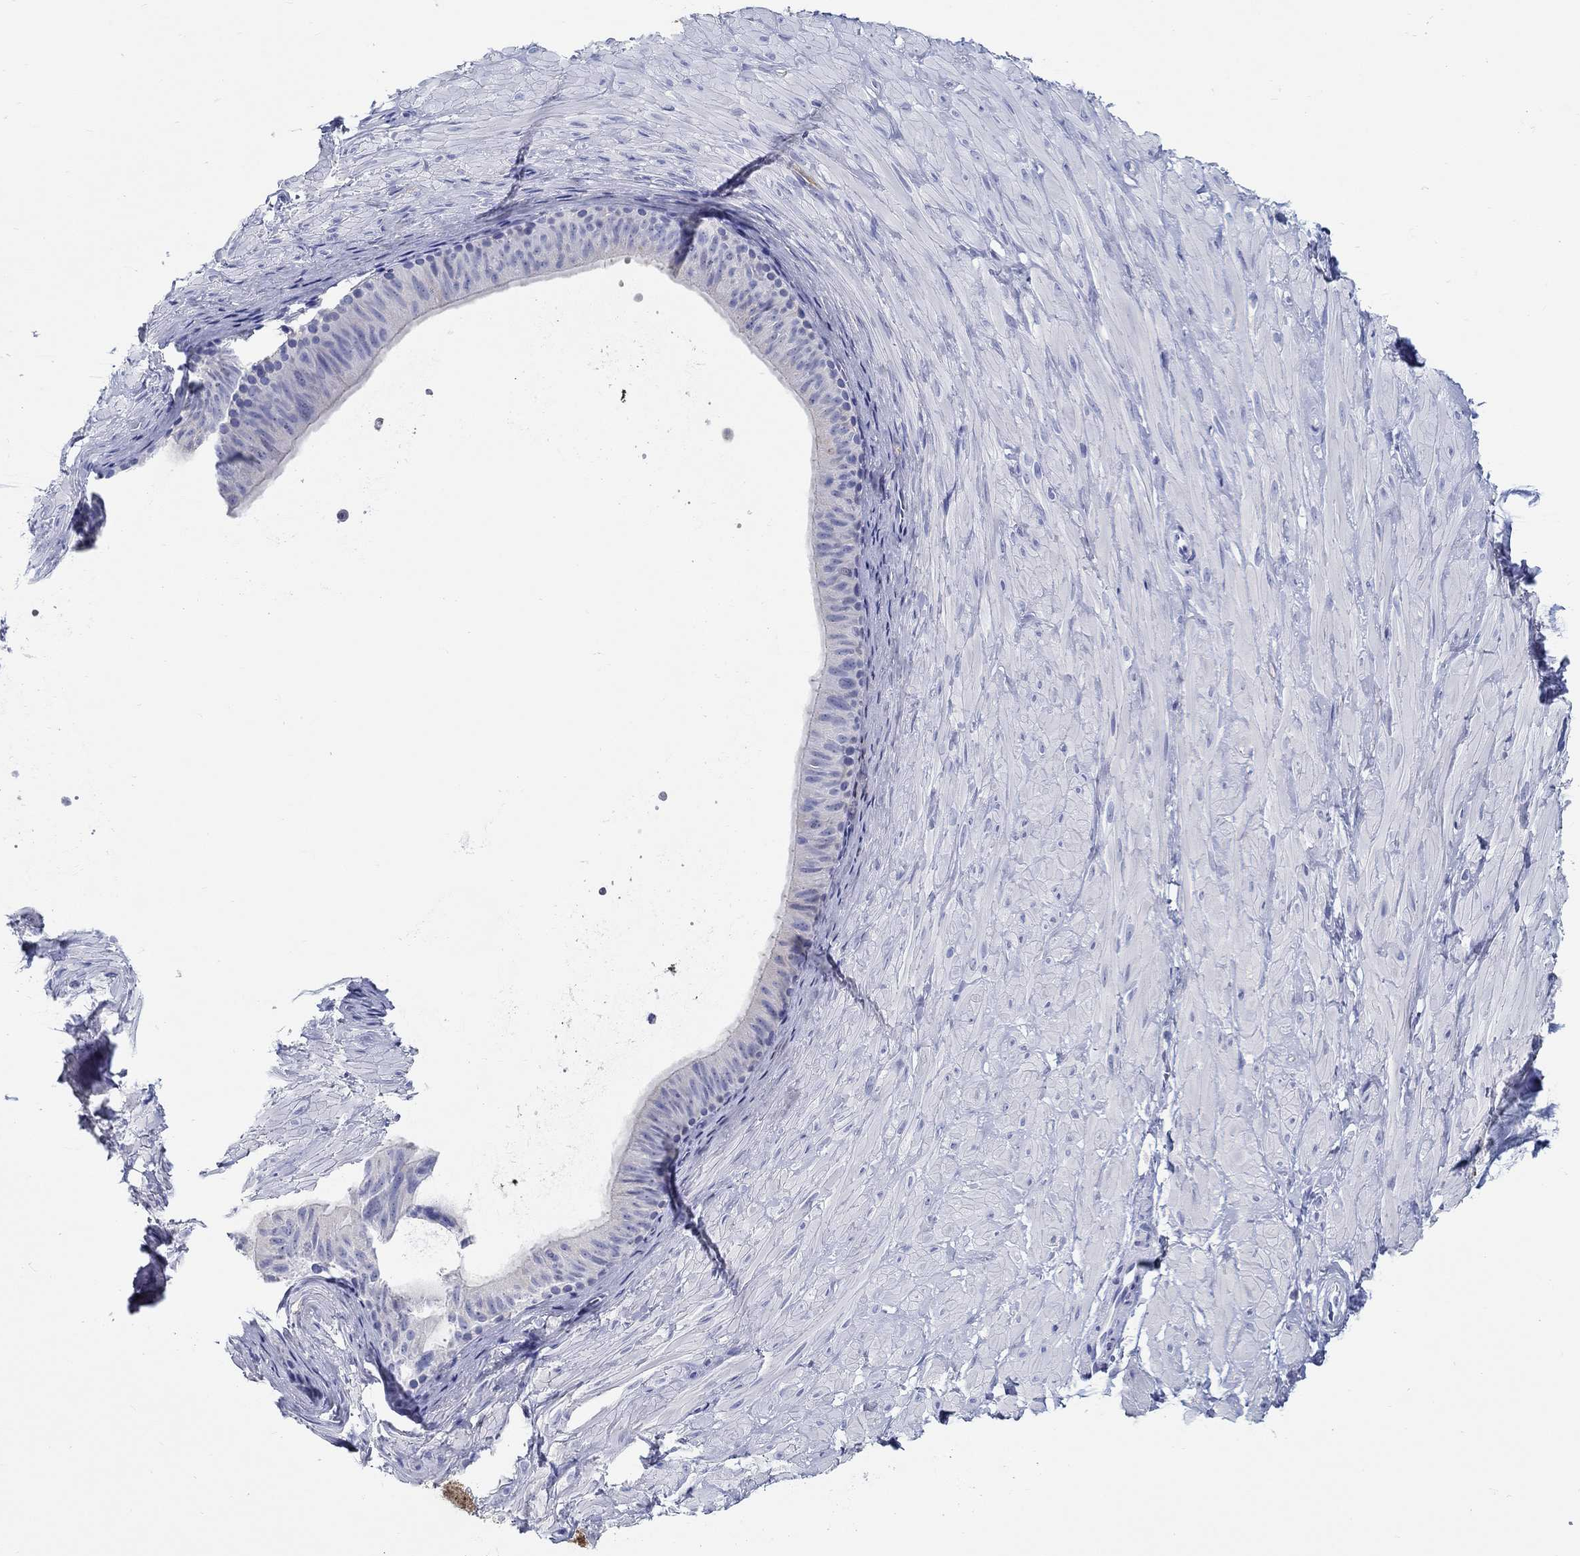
{"staining": {"intensity": "negative", "quantity": "none", "location": "none"}, "tissue": "soft tissue", "cell_type": "Fibroblasts", "image_type": "normal", "snomed": [{"axis": "morphology", "description": "Normal tissue, NOS"}, {"axis": "topography", "description": "Smooth muscle"}, {"axis": "topography", "description": "Peripheral nerve tissue"}], "caption": "Protein analysis of benign soft tissue displays no significant staining in fibroblasts.", "gene": "FBXO2", "patient": {"sex": "male", "age": 22}}